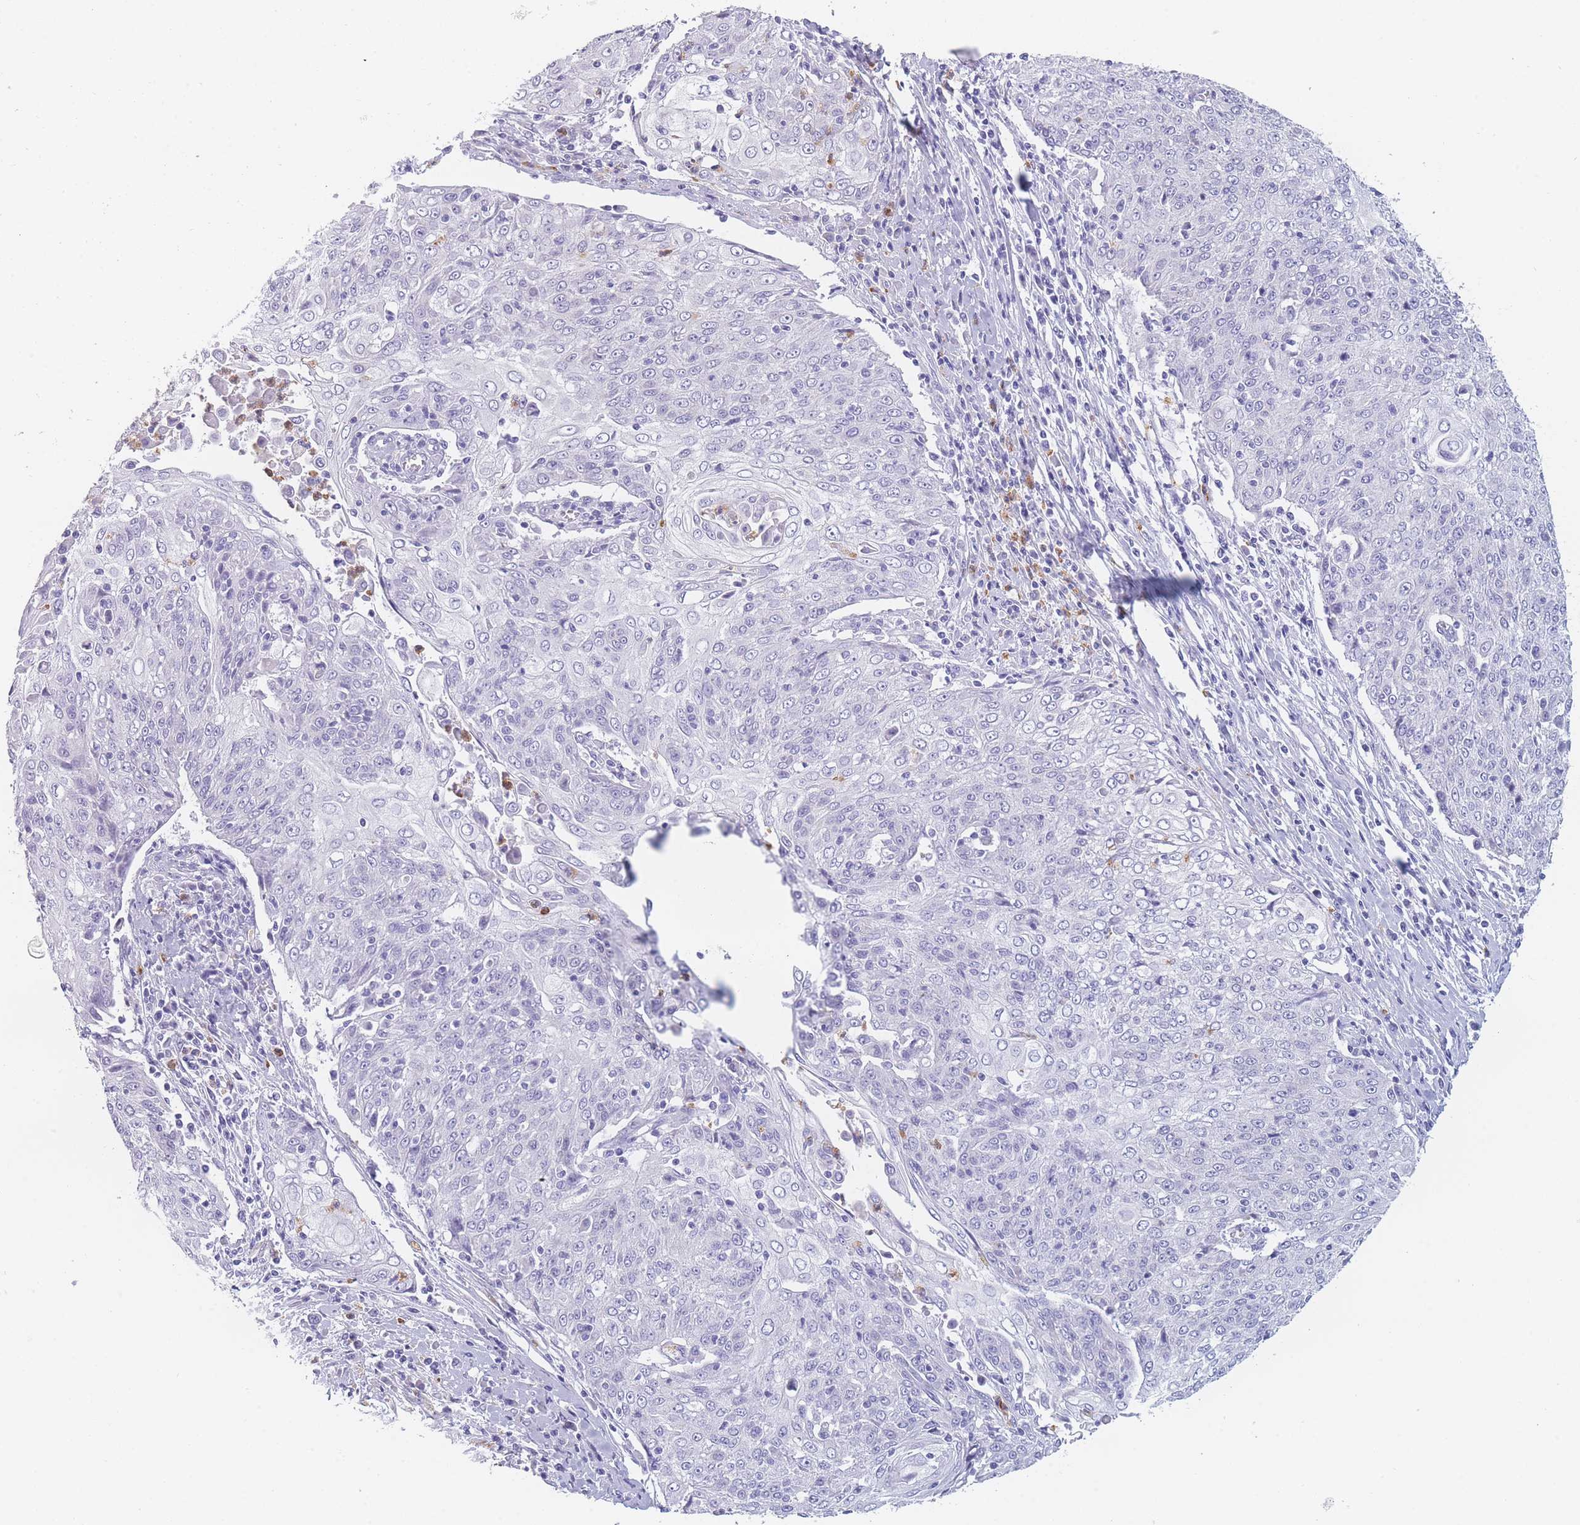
{"staining": {"intensity": "negative", "quantity": "none", "location": "none"}, "tissue": "cervical cancer", "cell_type": "Tumor cells", "image_type": "cancer", "snomed": [{"axis": "morphology", "description": "Squamous cell carcinoma, NOS"}, {"axis": "topography", "description": "Cervix"}], "caption": "Cervical cancer (squamous cell carcinoma) stained for a protein using IHC demonstrates no staining tumor cells.", "gene": "ZNF627", "patient": {"sex": "female", "age": 48}}